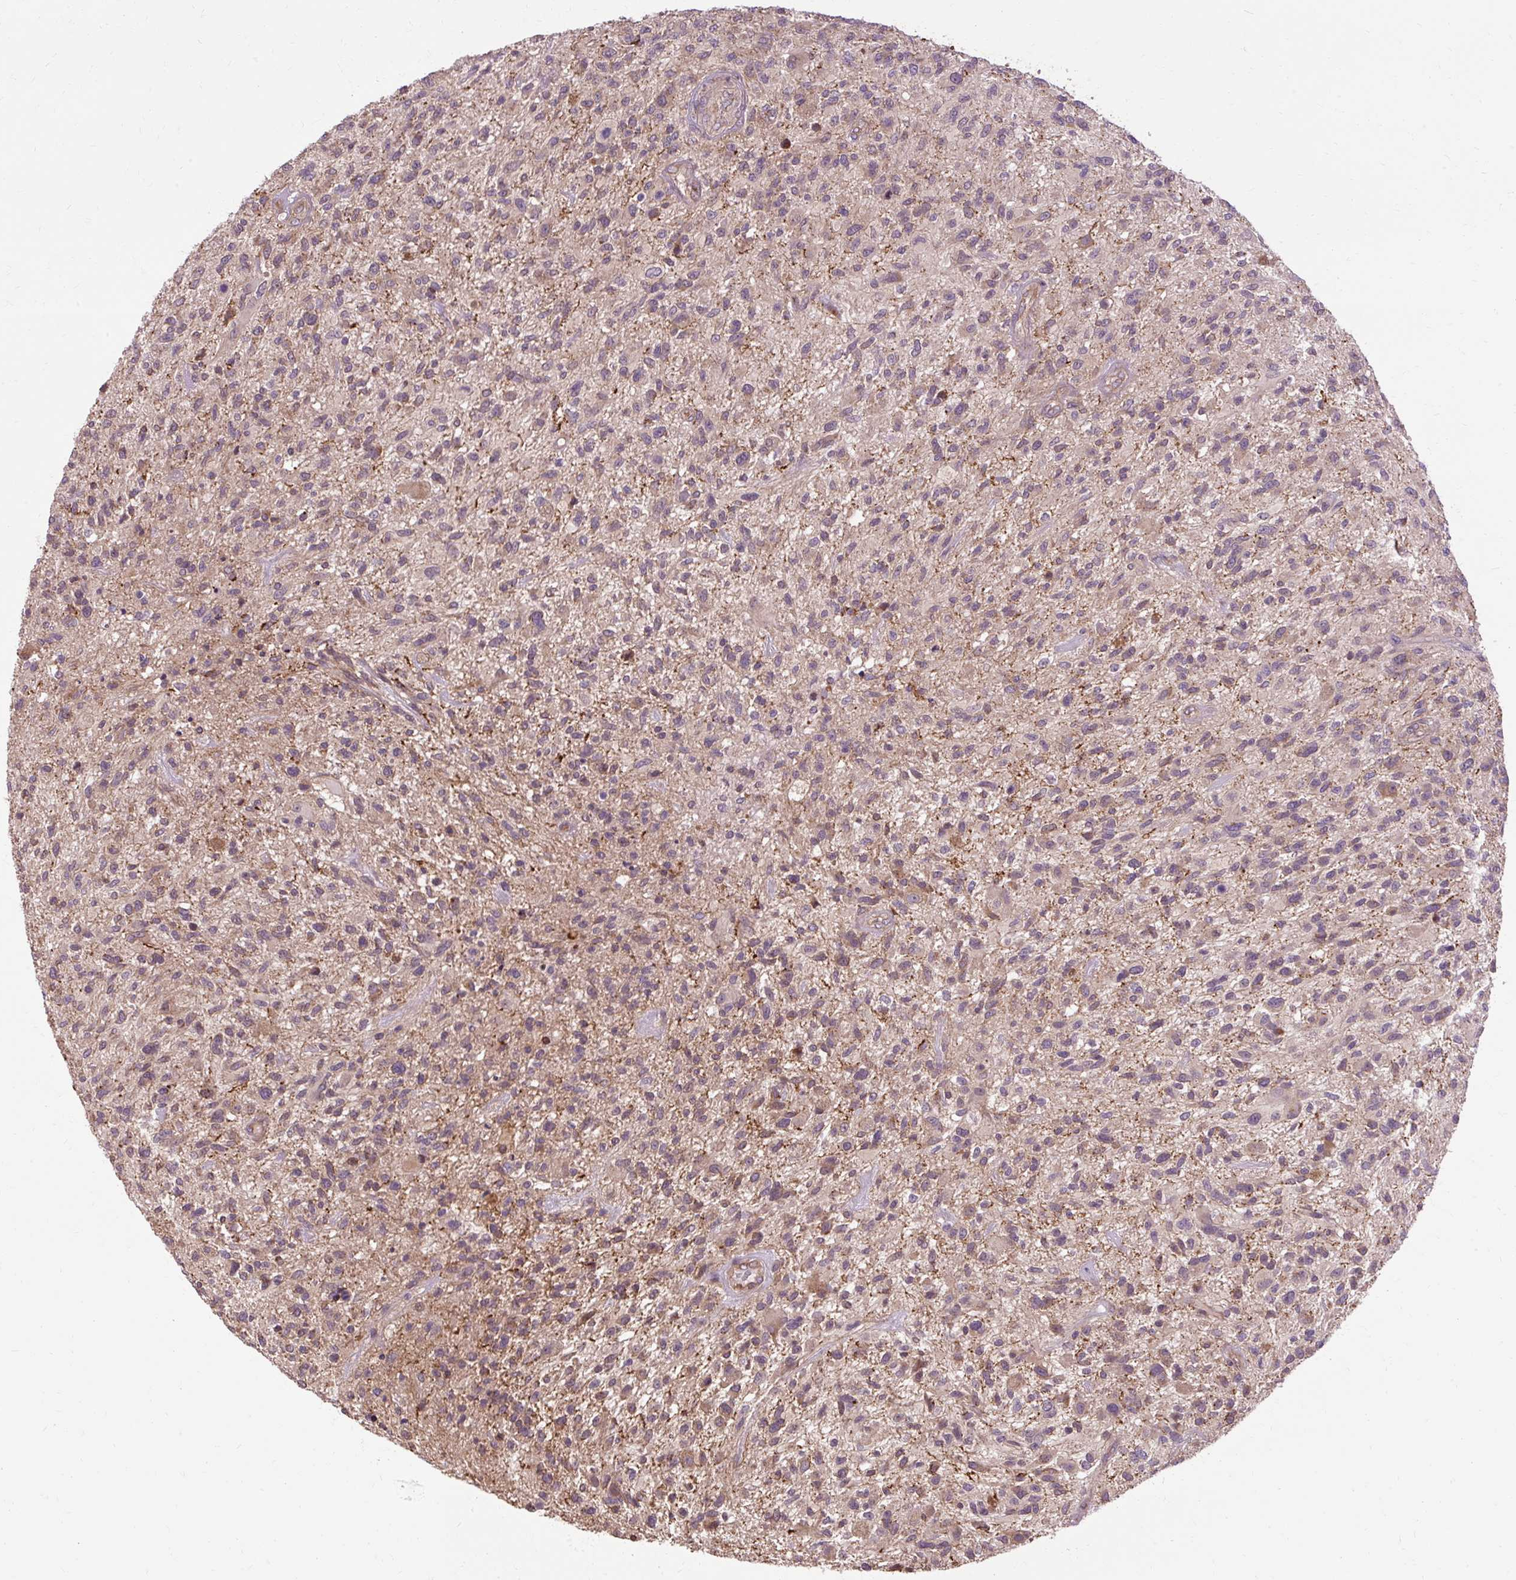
{"staining": {"intensity": "weak", "quantity": "<25%", "location": "cytoplasmic/membranous"}, "tissue": "glioma", "cell_type": "Tumor cells", "image_type": "cancer", "snomed": [{"axis": "morphology", "description": "Glioma, malignant, High grade"}, {"axis": "topography", "description": "Brain"}], "caption": "A photomicrograph of glioma stained for a protein displays no brown staining in tumor cells. (Immunohistochemistry (ihc), brightfield microscopy, high magnification).", "gene": "FLRT1", "patient": {"sex": "male", "age": 47}}